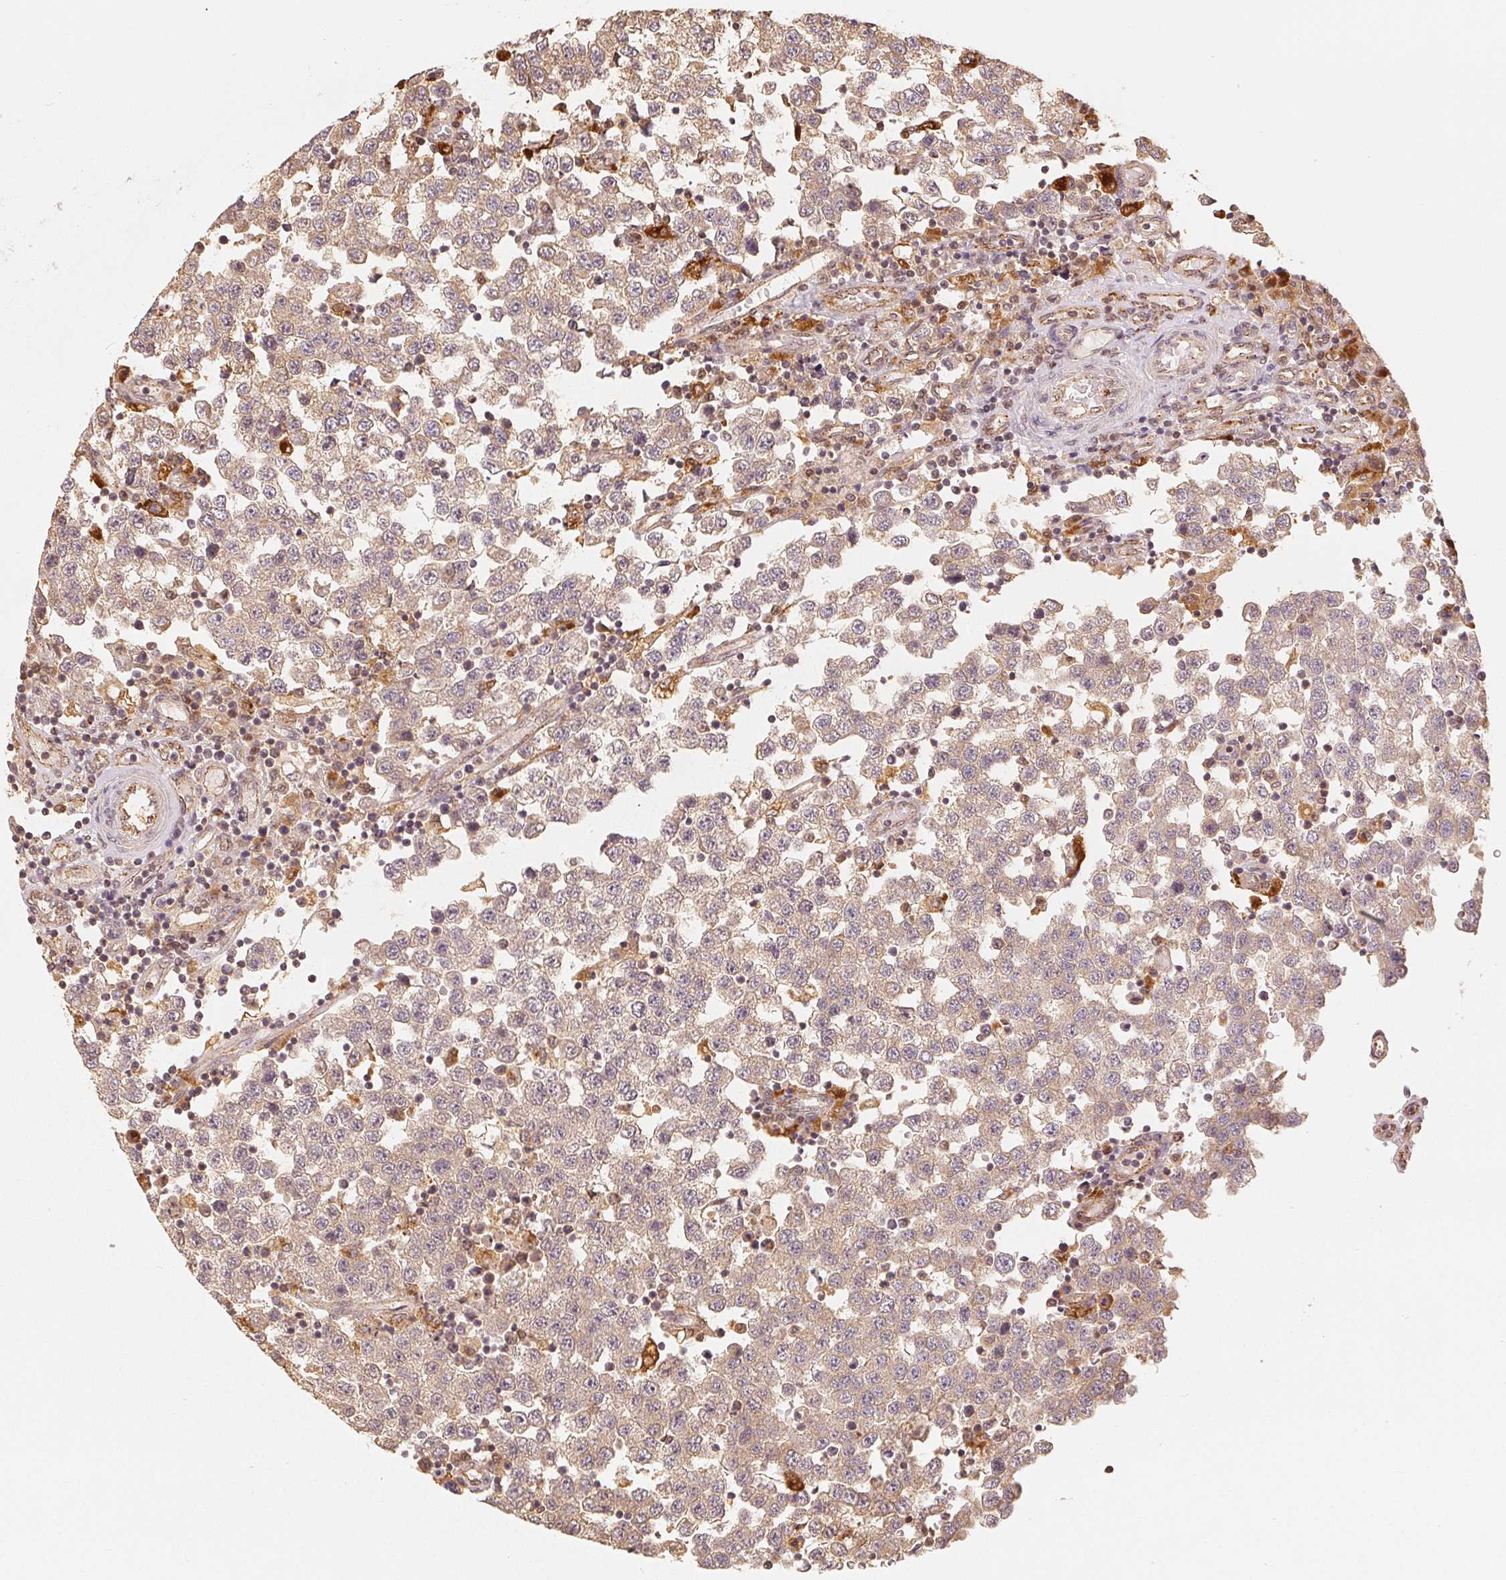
{"staining": {"intensity": "weak", "quantity": ">75%", "location": "cytoplasmic/membranous"}, "tissue": "testis cancer", "cell_type": "Tumor cells", "image_type": "cancer", "snomed": [{"axis": "morphology", "description": "Seminoma, NOS"}, {"axis": "topography", "description": "Testis"}], "caption": "Testis cancer (seminoma) tissue reveals weak cytoplasmic/membranous staining in about >75% of tumor cells", "gene": "GUSB", "patient": {"sex": "male", "age": 34}}